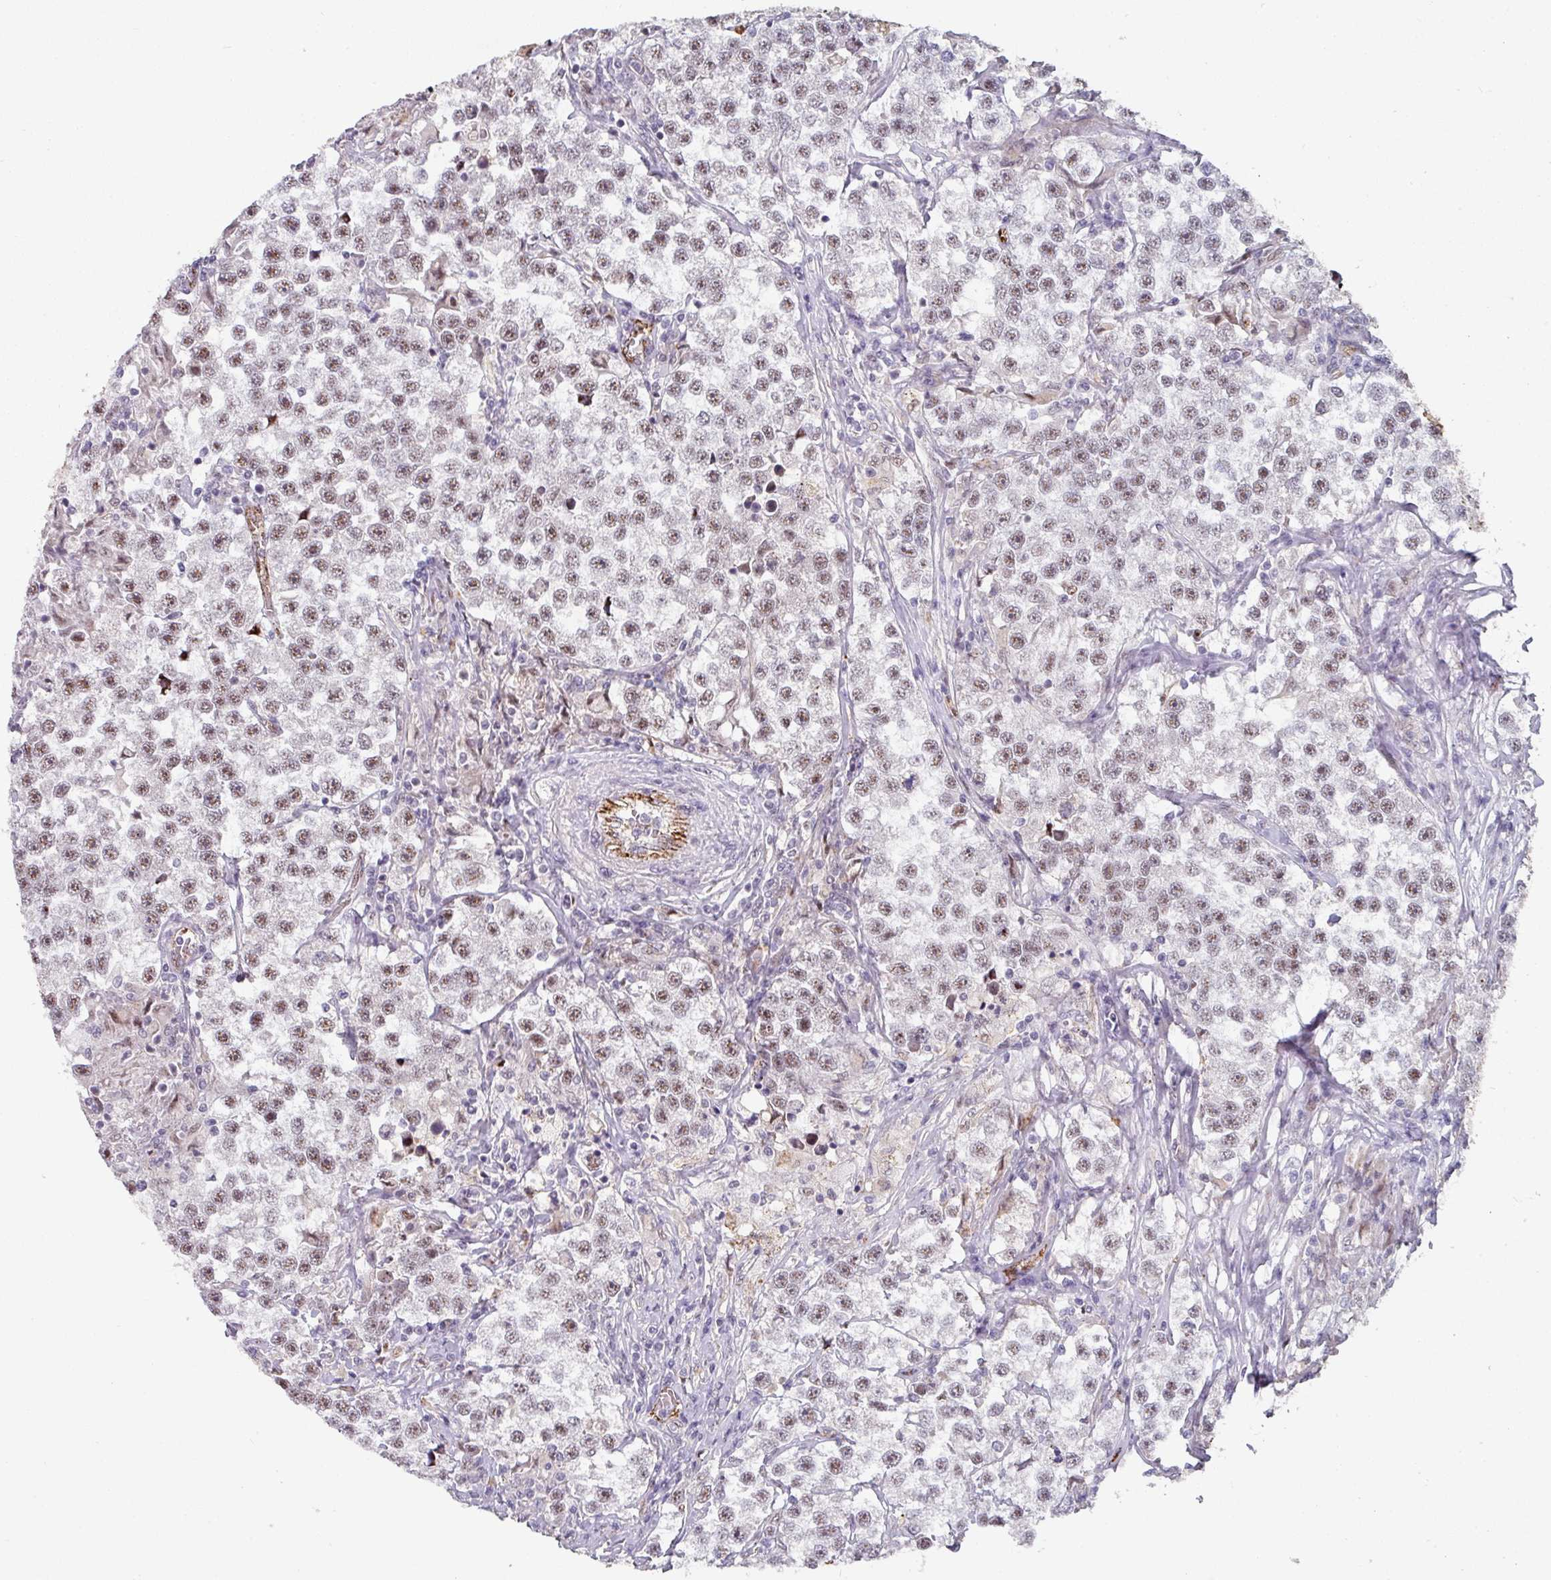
{"staining": {"intensity": "moderate", "quantity": ">75%", "location": "nuclear"}, "tissue": "testis cancer", "cell_type": "Tumor cells", "image_type": "cancer", "snomed": [{"axis": "morphology", "description": "Seminoma, NOS"}, {"axis": "topography", "description": "Testis"}], "caption": "A brown stain highlights moderate nuclear staining of a protein in human testis seminoma tumor cells.", "gene": "SIDT2", "patient": {"sex": "male", "age": 46}}